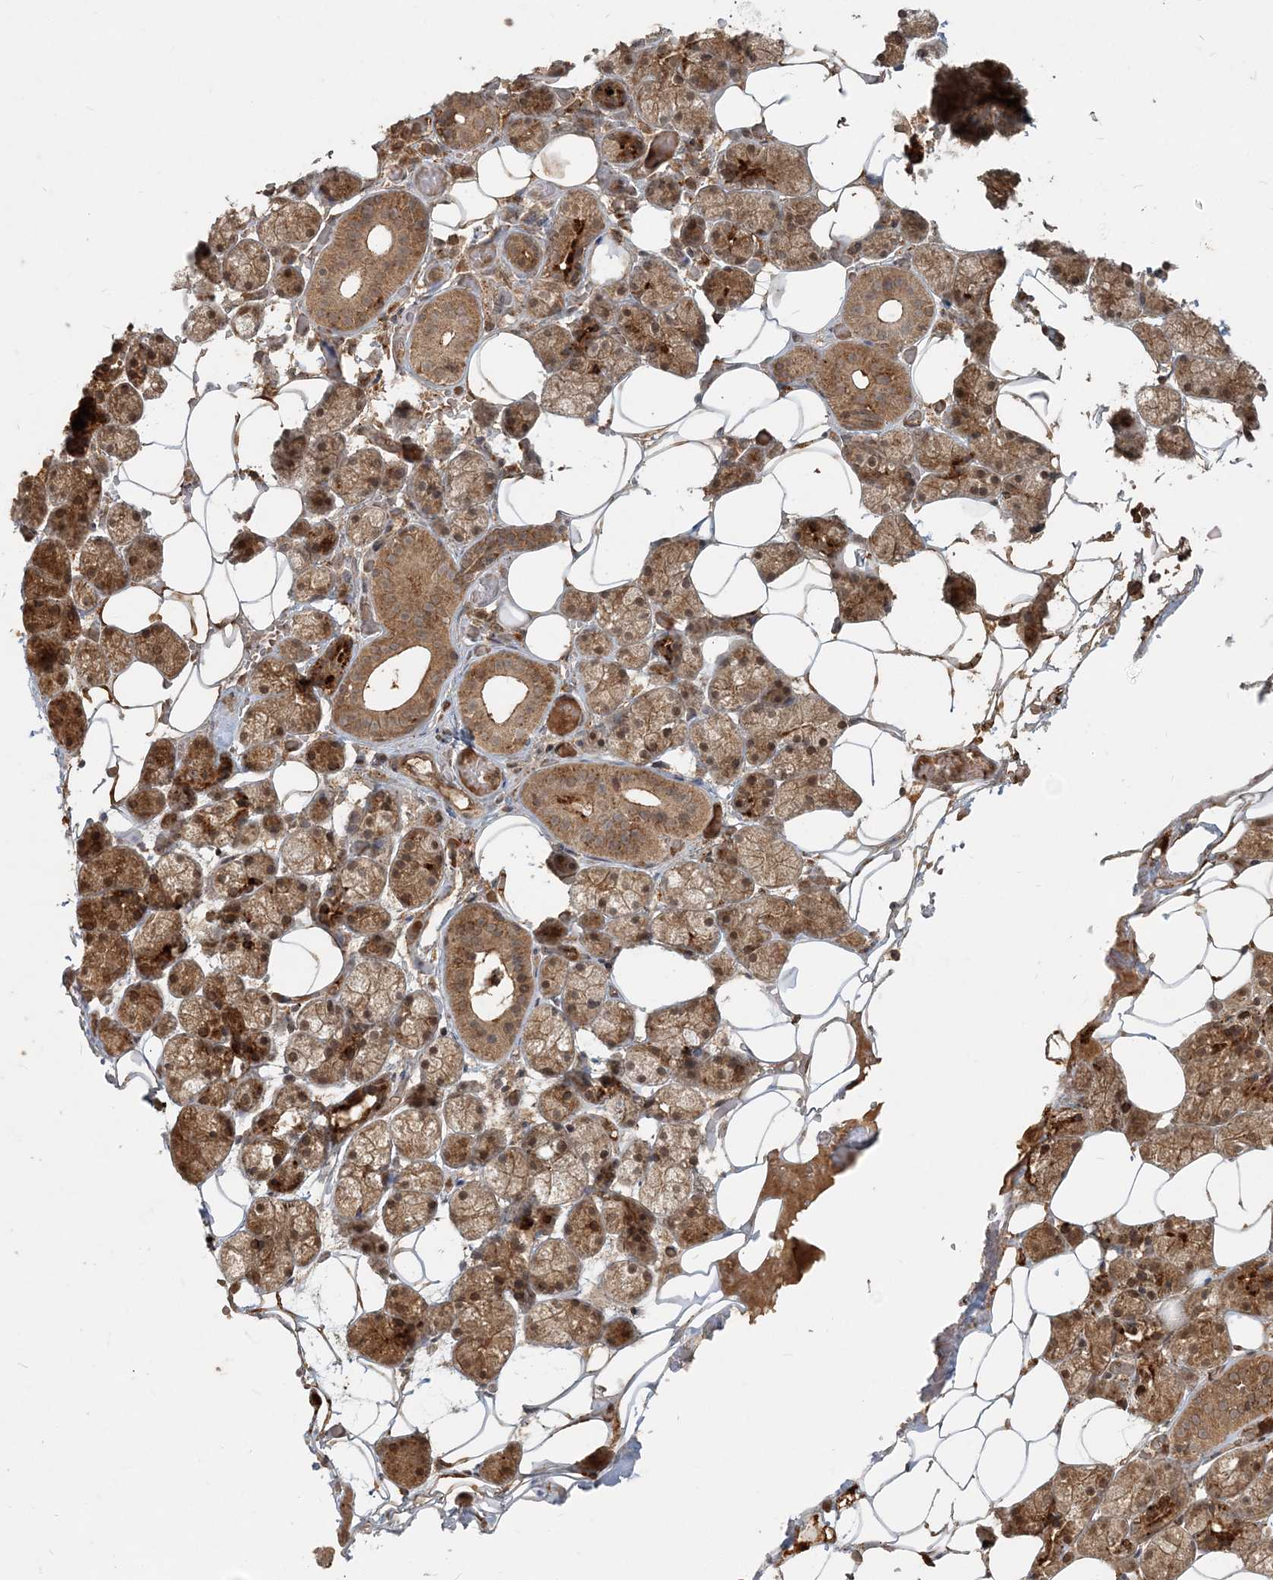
{"staining": {"intensity": "moderate", "quantity": ">75%", "location": "cytoplasmic/membranous"}, "tissue": "salivary gland", "cell_type": "Glandular cells", "image_type": "normal", "snomed": [{"axis": "morphology", "description": "Normal tissue, NOS"}, {"axis": "topography", "description": "Salivary gland"}], "caption": "A brown stain shows moderate cytoplasmic/membranous staining of a protein in glandular cells of normal salivary gland. The staining is performed using DAB (3,3'-diaminobenzidine) brown chromogen to label protein expression. The nuclei are counter-stained blue using hematoxylin.", "gene": "NARS1", "patient": {"sex": "female", "age": 33}}